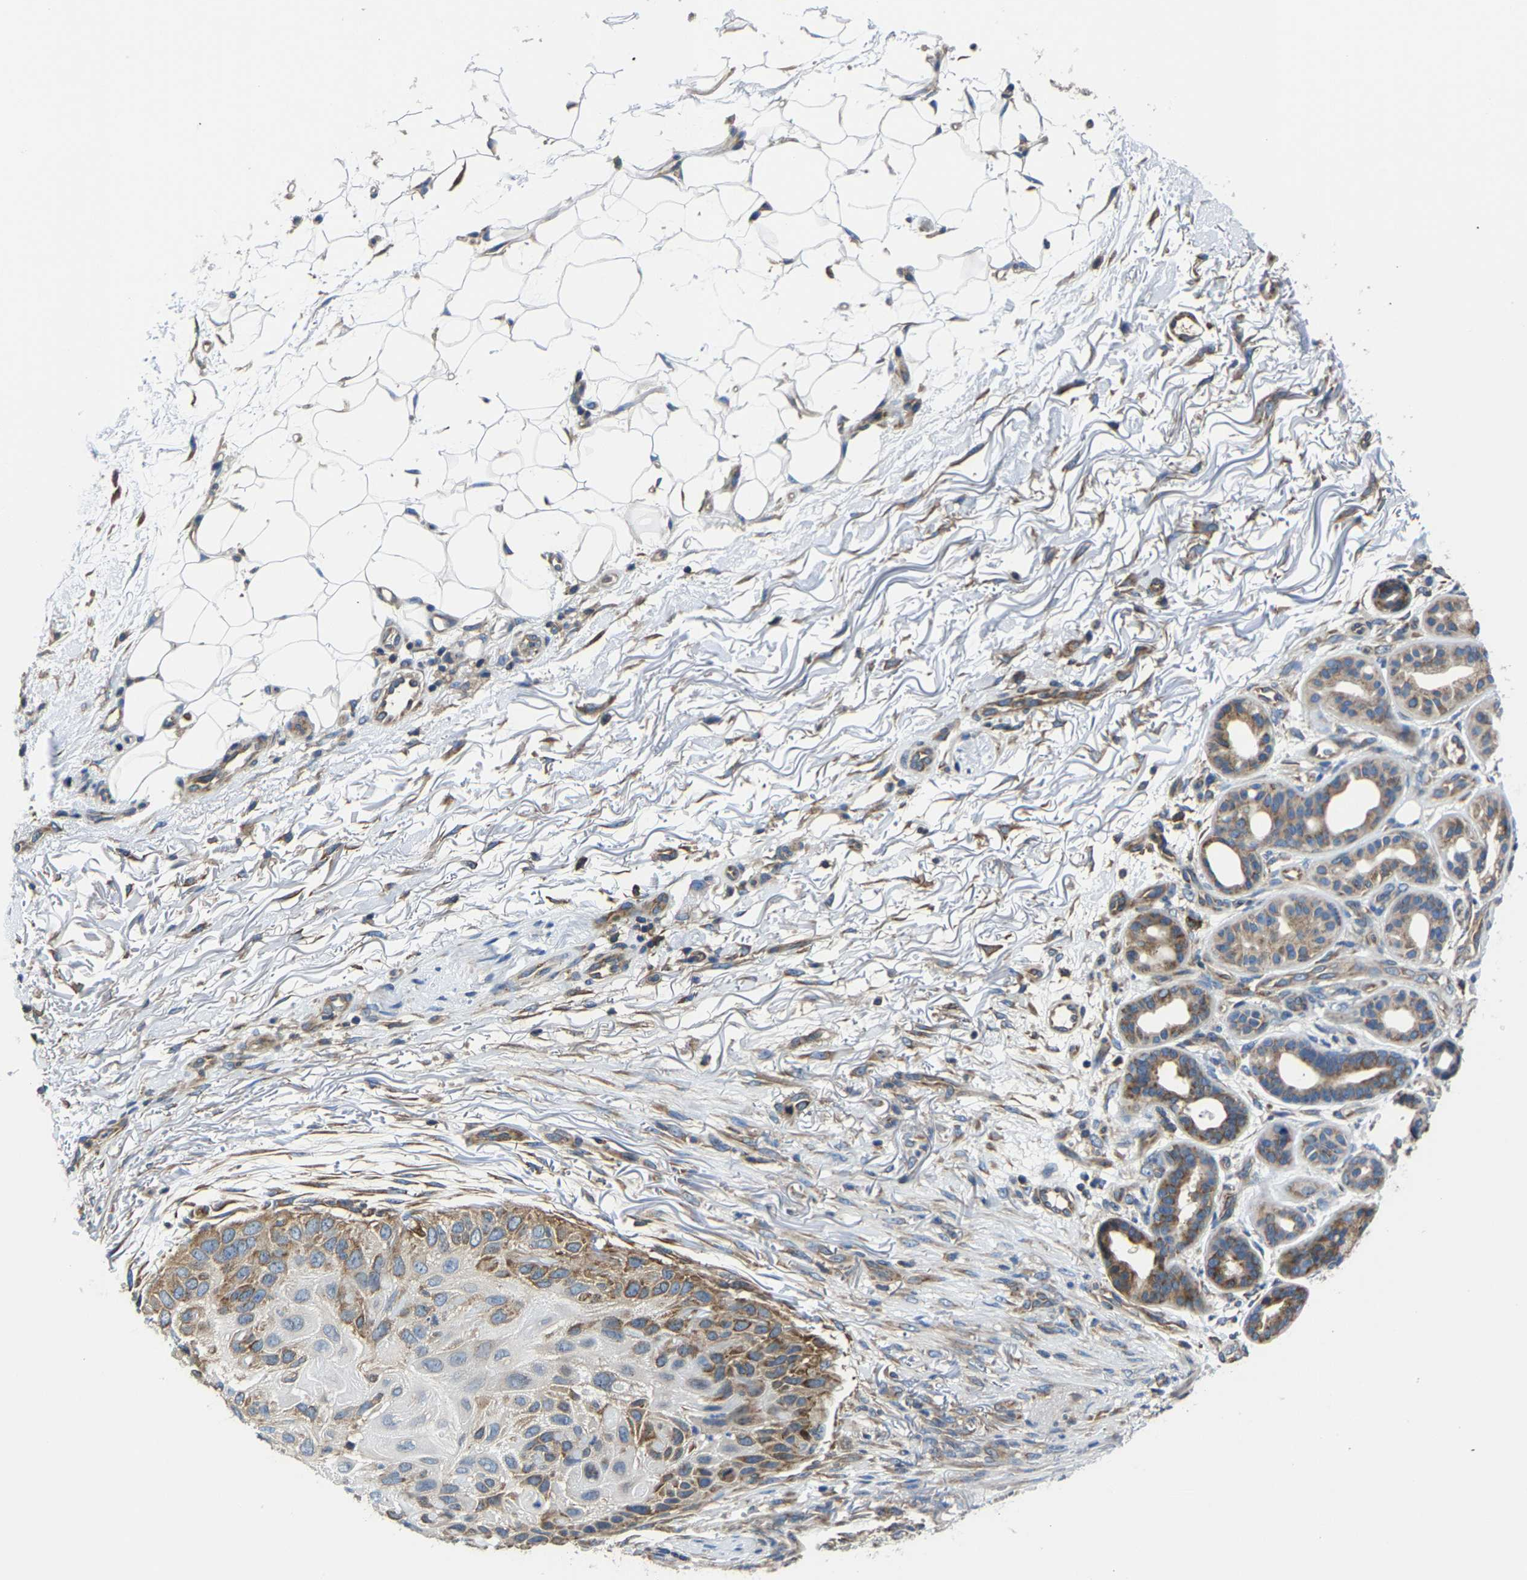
{"staining": {"intensity": "moderate", "quantity": "25%-75%", "location": "cytoplasmic/membranous"}, "tissue": "skin cancer", "cell_type": "Tumor cells", "image_type": "cancer", "snomed": [{"axis": "morphology", "description": "Squamous cell carcinoma, NOS"}, {"axis": "topography", "description": "Skin"}], "caption": "Immunohistochemistry (IHC) photomicrograph of neoplastic tissue: skin squamous cell carcinoma stained using immunohistochemistry (IHC) exhibits medium levels of moderate protein expression localized specifically in the cytoplasmic/membranous of tumor cells, appearing as a cytoplasmic/membranous brown color.", "gene": "G3BP2", "patient": {"sex": "female", "age": 77}}